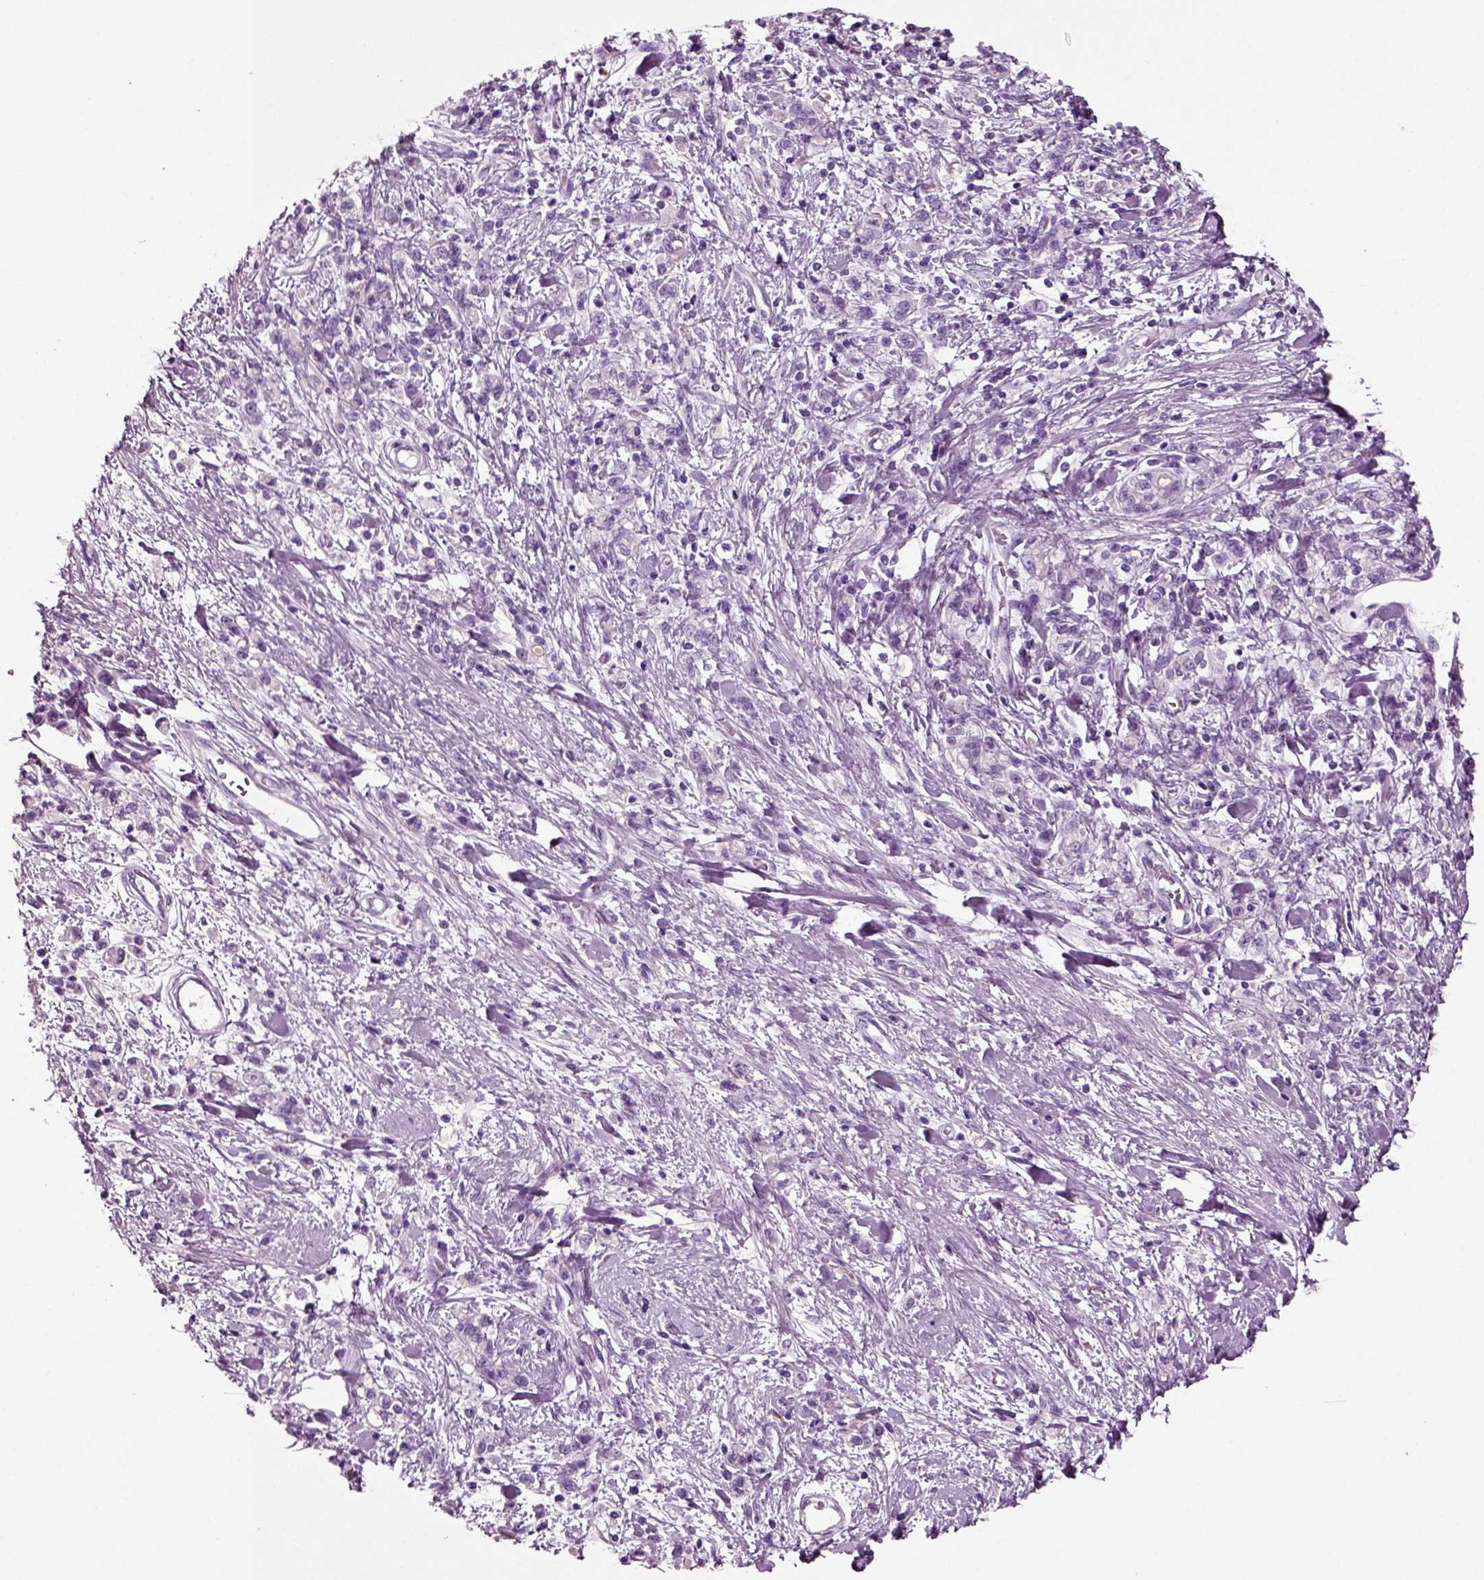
{"staining": {"intensity": "negative", "quantity": "none", "location": "none"}, "tissue": "stomach cancer", "cell_type": "Tumor cells", "image_type": "cancer", "snomed": [{"axis": "morphology", "description": "Adenocarcinoma, NOS"}, {"axis": "topography", "description": "Stomach"}], "caption": "This is an IHC histopathology image of stomach cancer. There is no staining in tumor cells.", "gene": "CRABP1", "patient": {"sex": "male", "age": 77}}